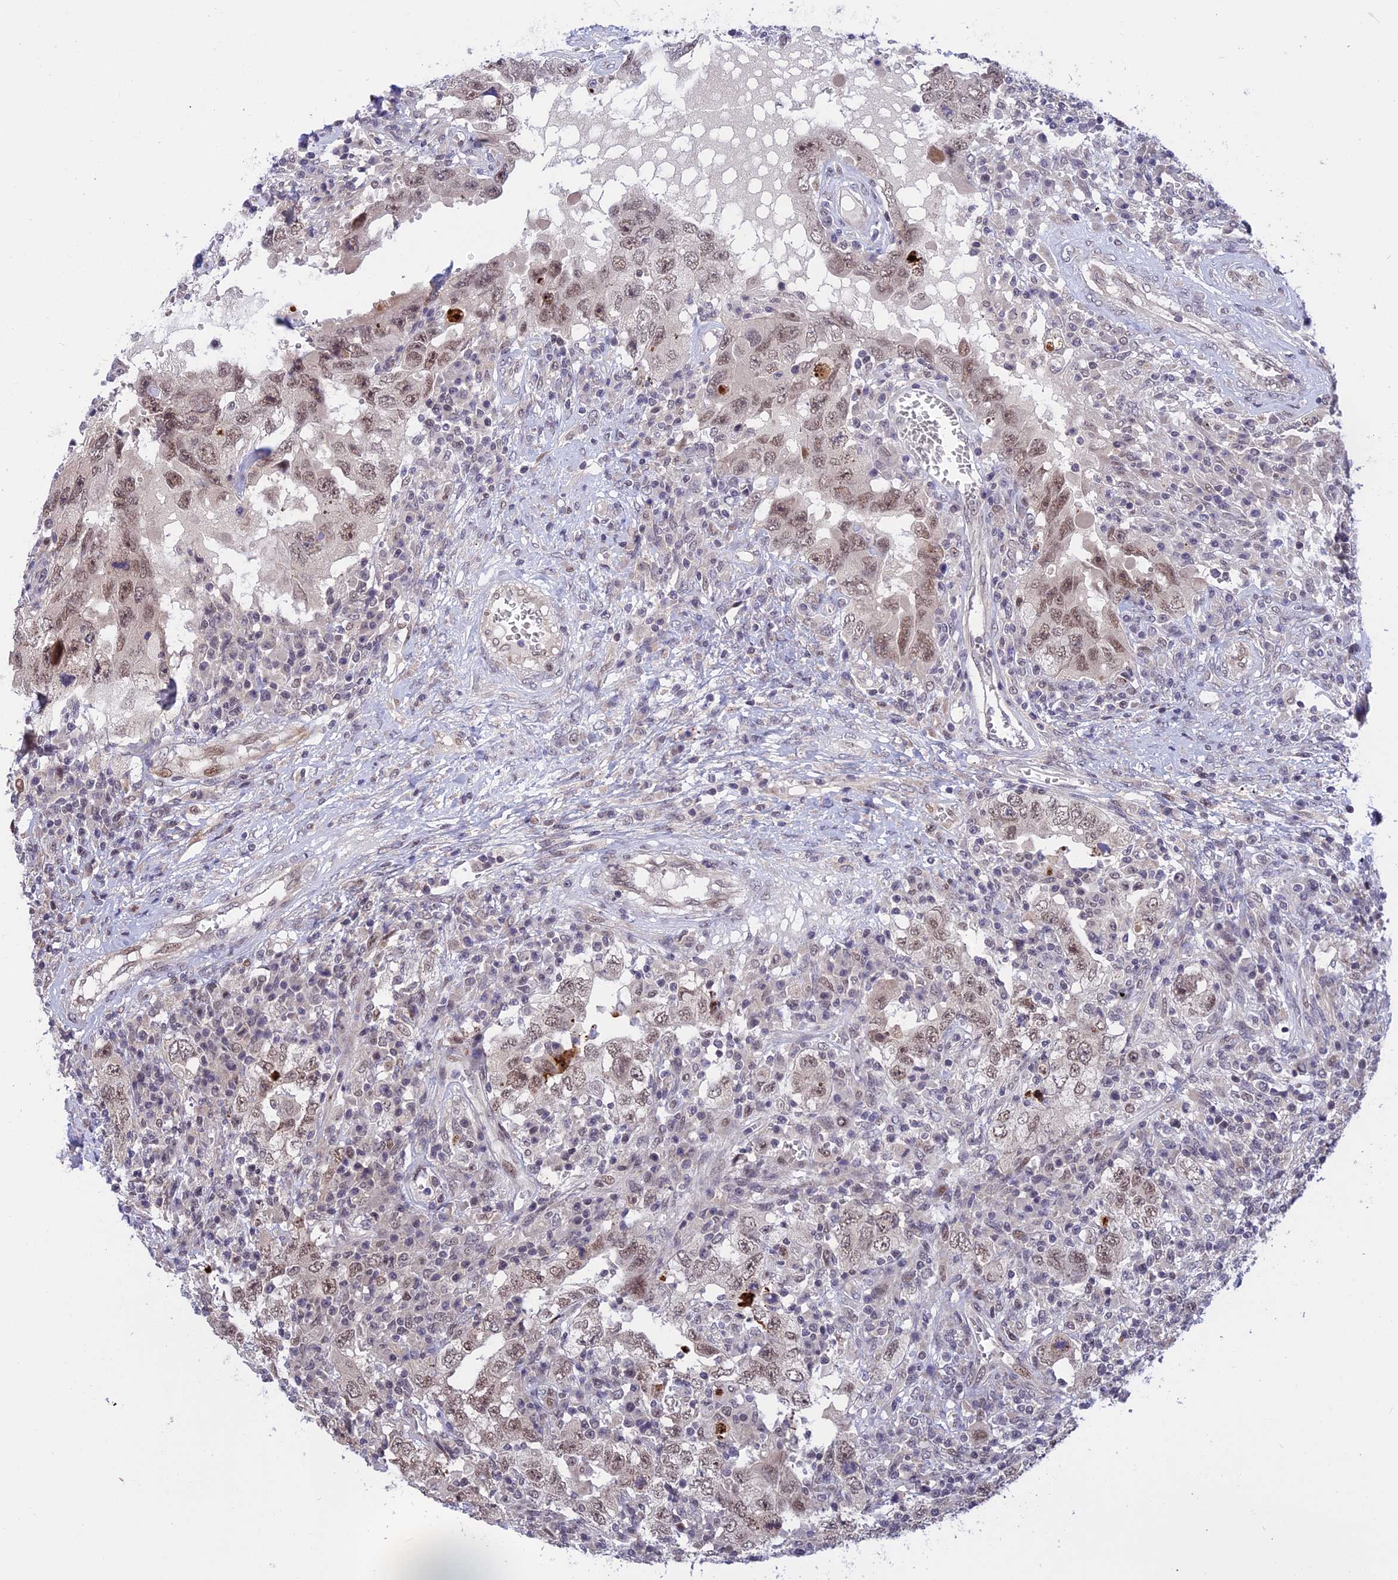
{"staining": {"intensity": "moderate", "quantity": ">75%", "location": "nuclear"}, "tissue": "testis cancer", "cell_type": "Tumor cells", "image_type": "cancer", "snomed": [{"axis": "morphology", "description": "Carcinoma, Embryonal, NOS"}, {"axis": "topography", "description": "Testis"}], "caption": "High-power microscopy captured an immunohistochemistry (IHC) histopathology image of testis cancer (embryonal carcinoma), revealing moderate nuclear positivity in approximately >75% of tumor cells.", "gene": "POLR2C", "patient": {"sex": "male", "age": 26}}